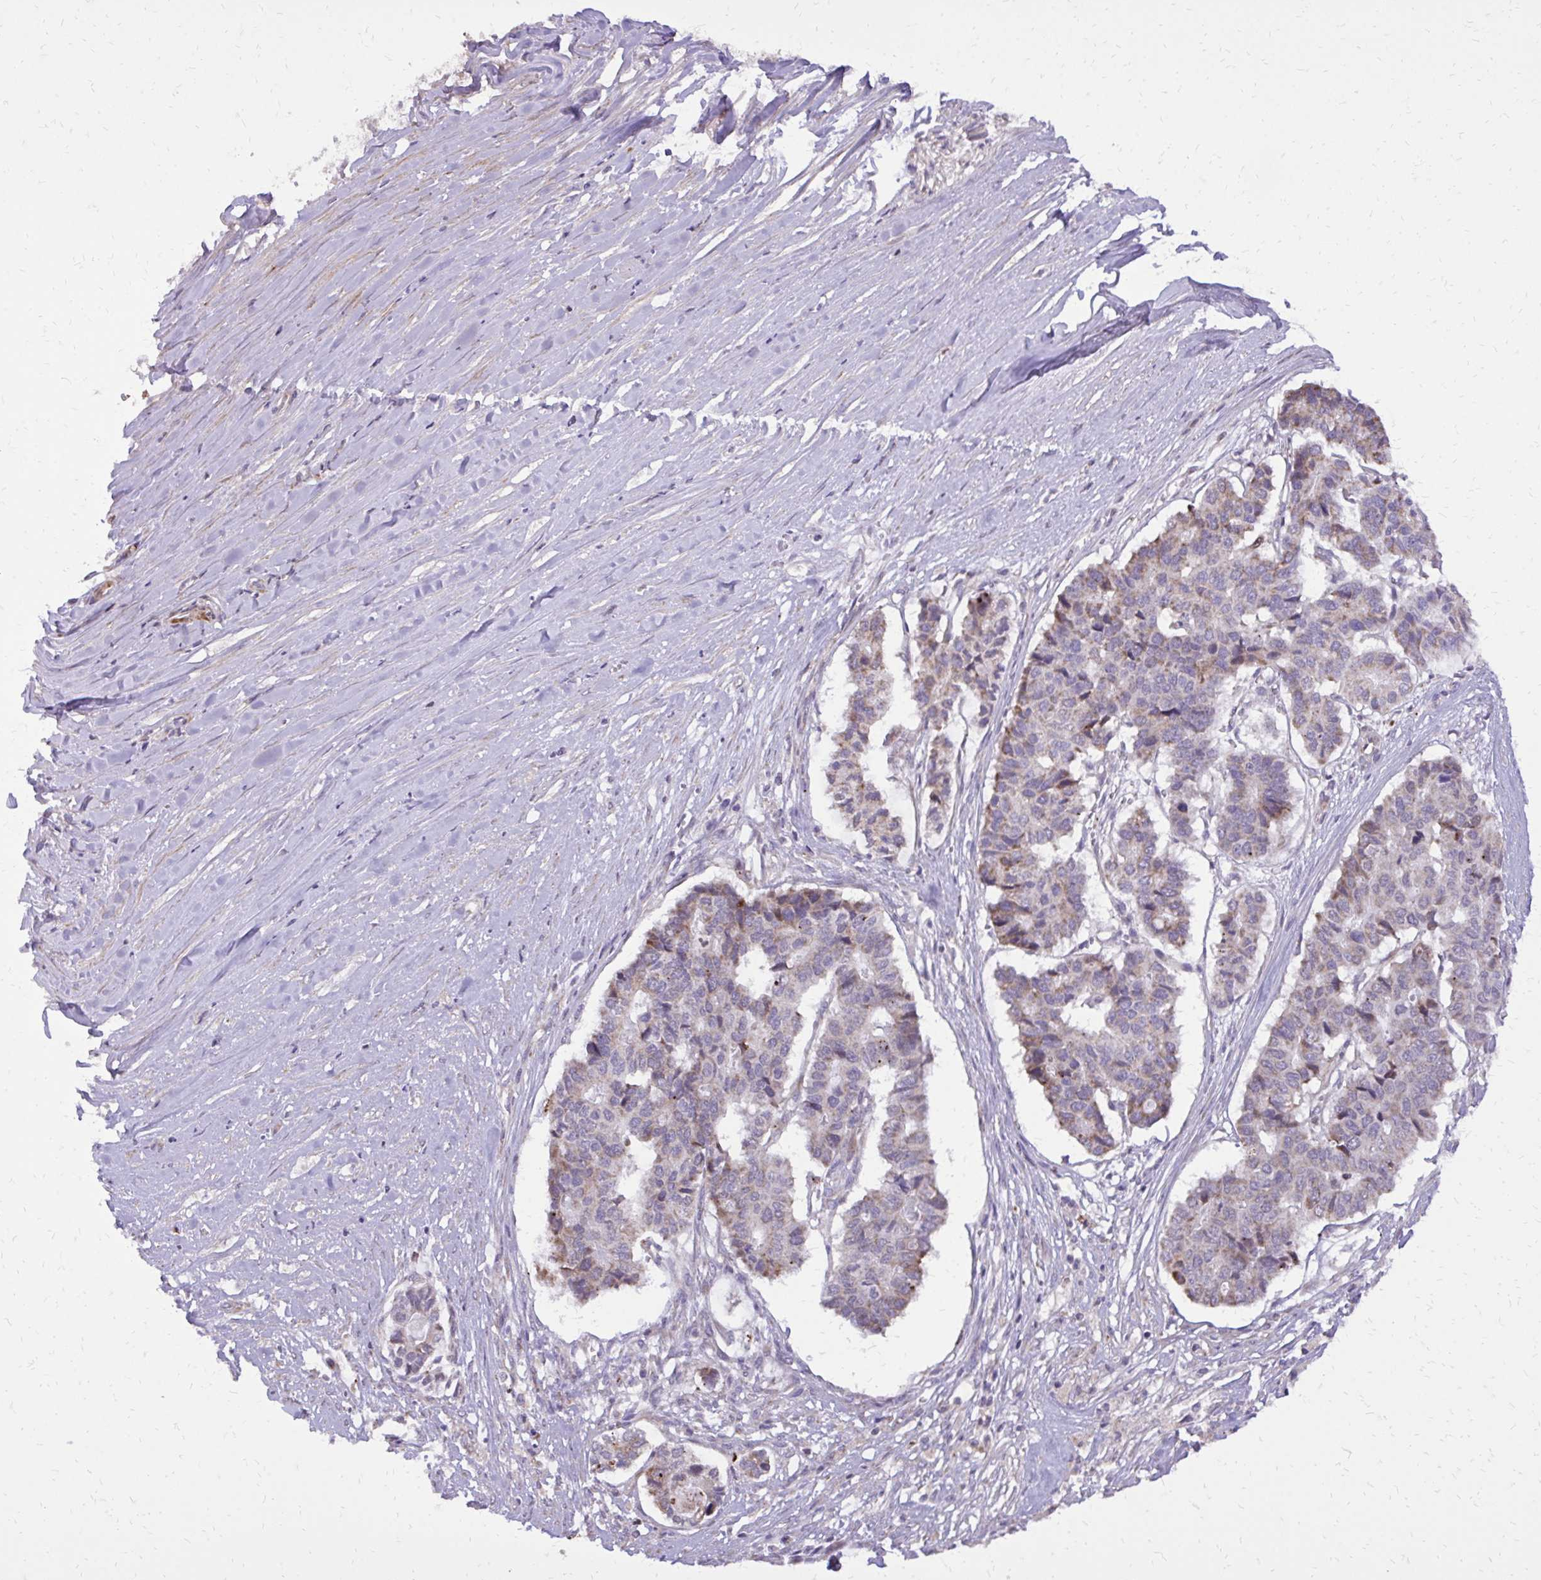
{"staining": {"intensity": "weak", "quantity": "<25%", "location": "cytoplasmic/membranous"}, "tissue": "pancreatic cancer", "cell_type": "Tumor cells", "image_type": "cancer", "snomed": [{"axis": "morphology", "description": "Adenocarcinoma, NOS"}, {"axis": "topography", "description": "Pancreas"}], "caption": "Adenocarcinoma (pancreatic) was stained to show a protein in brown. There is no significant expression in tumor cells. (Stains: DAB (3,3'-diaminobenzidine) immunohistochemistry with hematoxylin counter stain, Microscopy: brightfield microscopy at high magnification).", "gene": "ABCC3", "patient": {"sex": "male", "age": 50}}